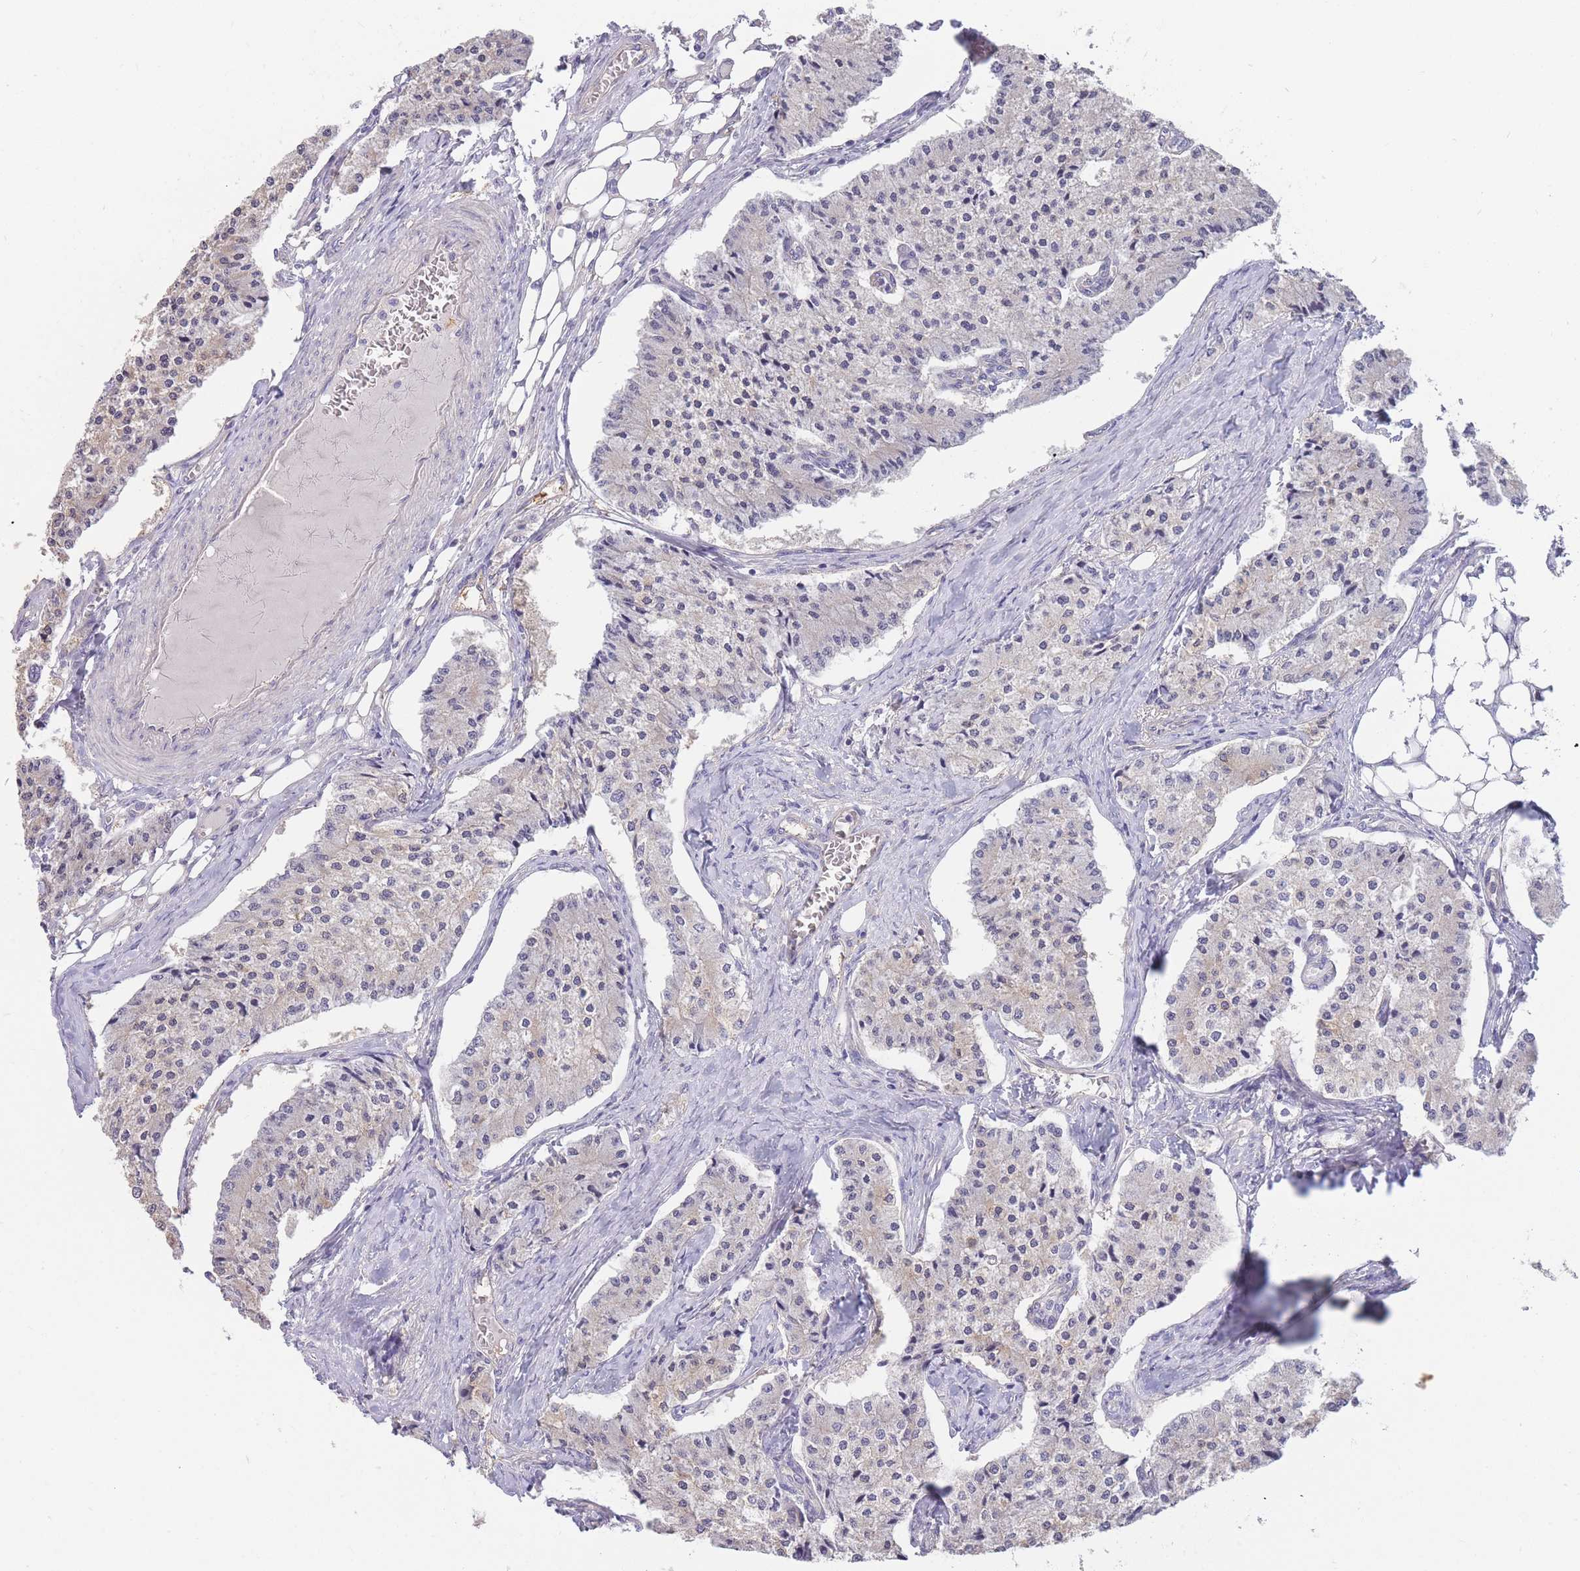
{"staining": {"intensity": "negative", "quantity": "none", "location": "none"}, "tissue": "carcinoid", "cell_type": "Tumor cells", "image_type": "cancer", "snomed": [{"axis": "morphology", "description": "Carcinoid, malignant, NOS"}, {"axis": "topography", "description": "Colon"}], "caption": "DAB immunohistochemical staining of human carcinoid shows no significant positivity in tumor cells.", "gene": "SMC6", "patient": {"sex": "female", "age": 52}}